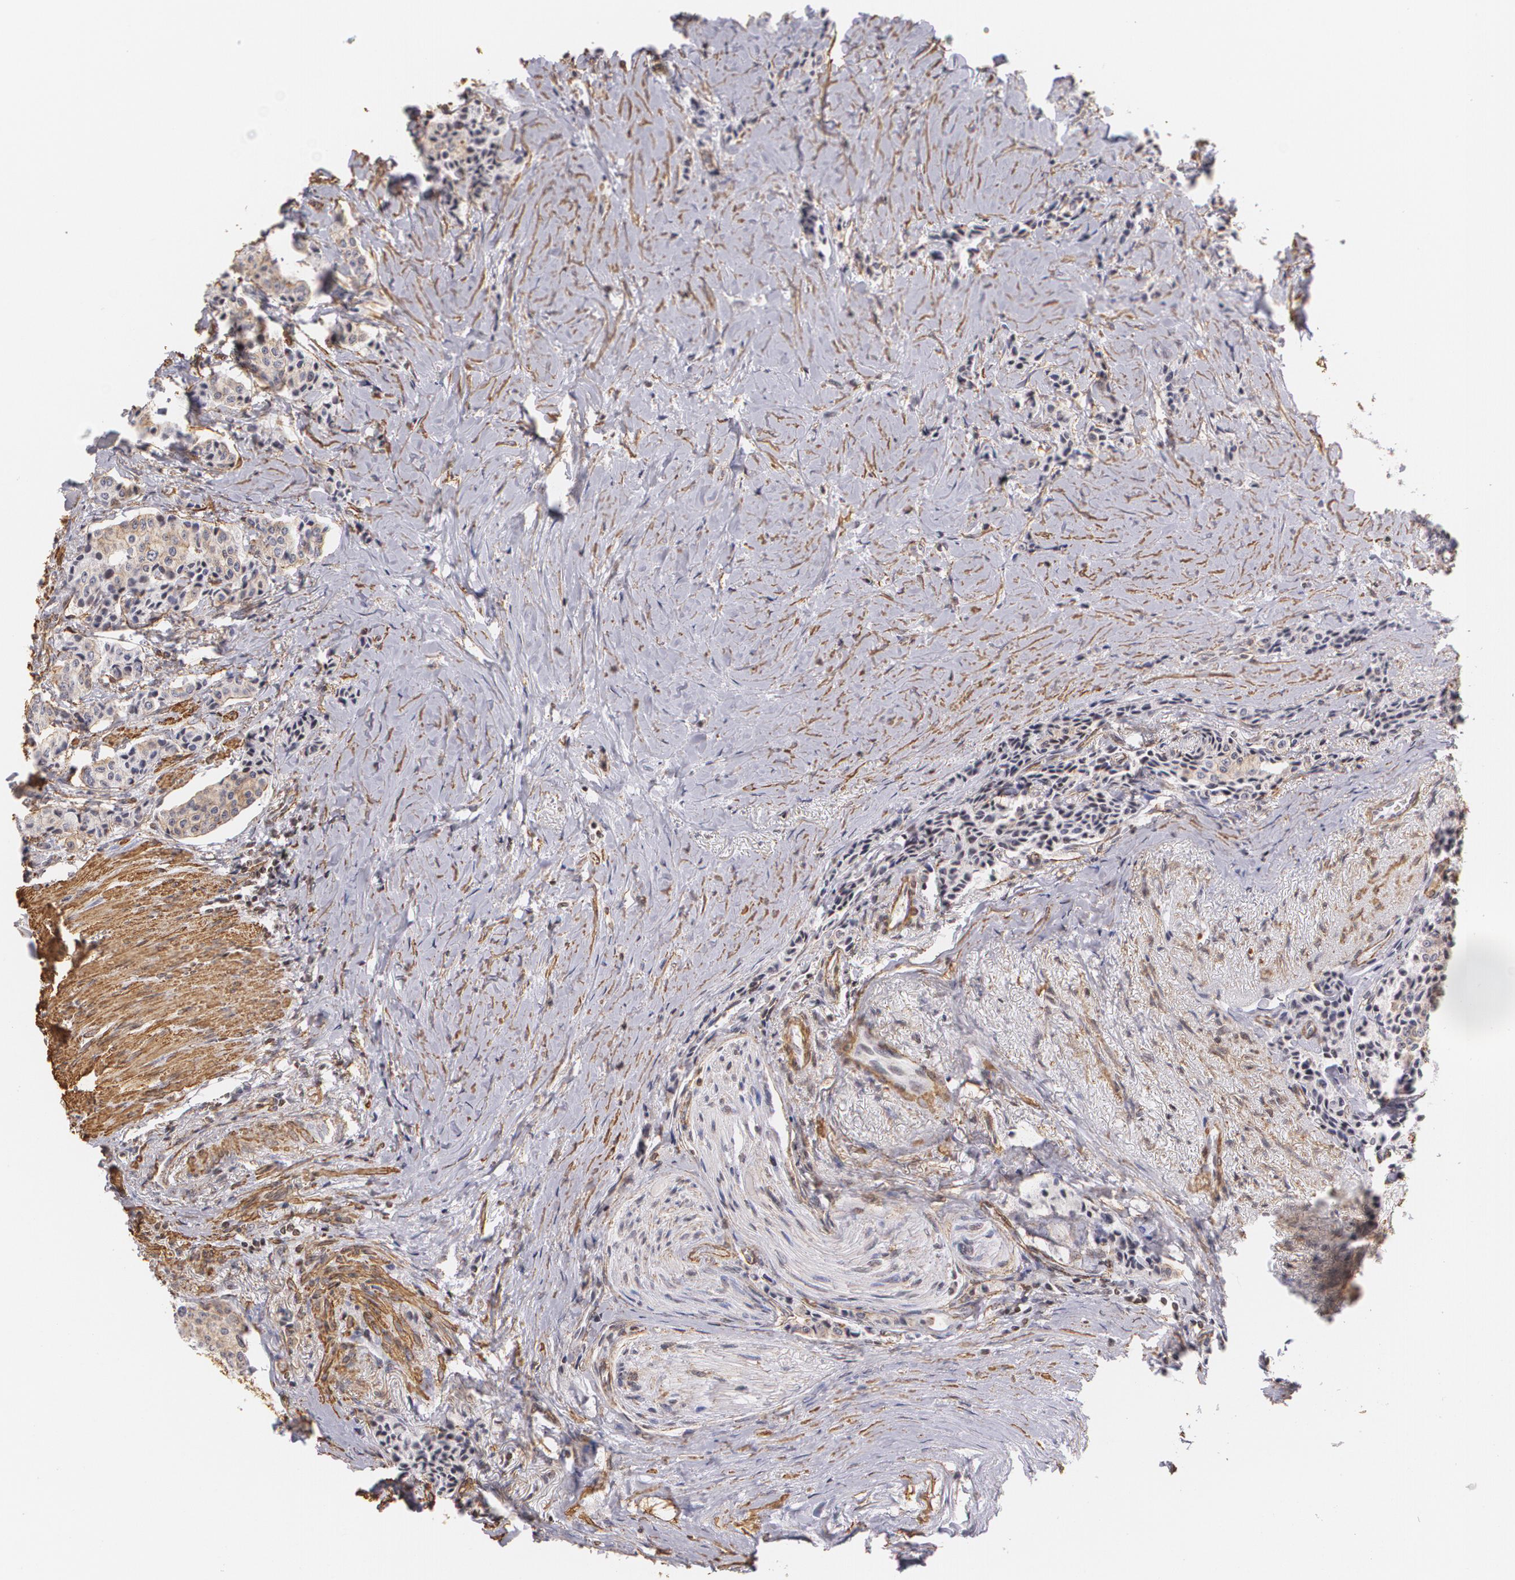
{"staining": {"intensity": "weak", "quantity": "25%-75%", "location": "cytoplasmic/membranous"}, "tissue": "carcinoid", "cell_type": "Tumor cells", "image_type": "cancer", "snomed": [{"axis": "morphology", "description": "Carcinoid, malignant, NOS"}, {"axis": "topography", "description": "Colon"}], "caption": "Carcinoid (malignant) stained for a protein (brown) exhibits weak cytoplasmic/membranous positive positivity in about 25%-75% of tumor cells.", "gene": "VAMP1", "patient": {"sex": "female", "age": 61}}